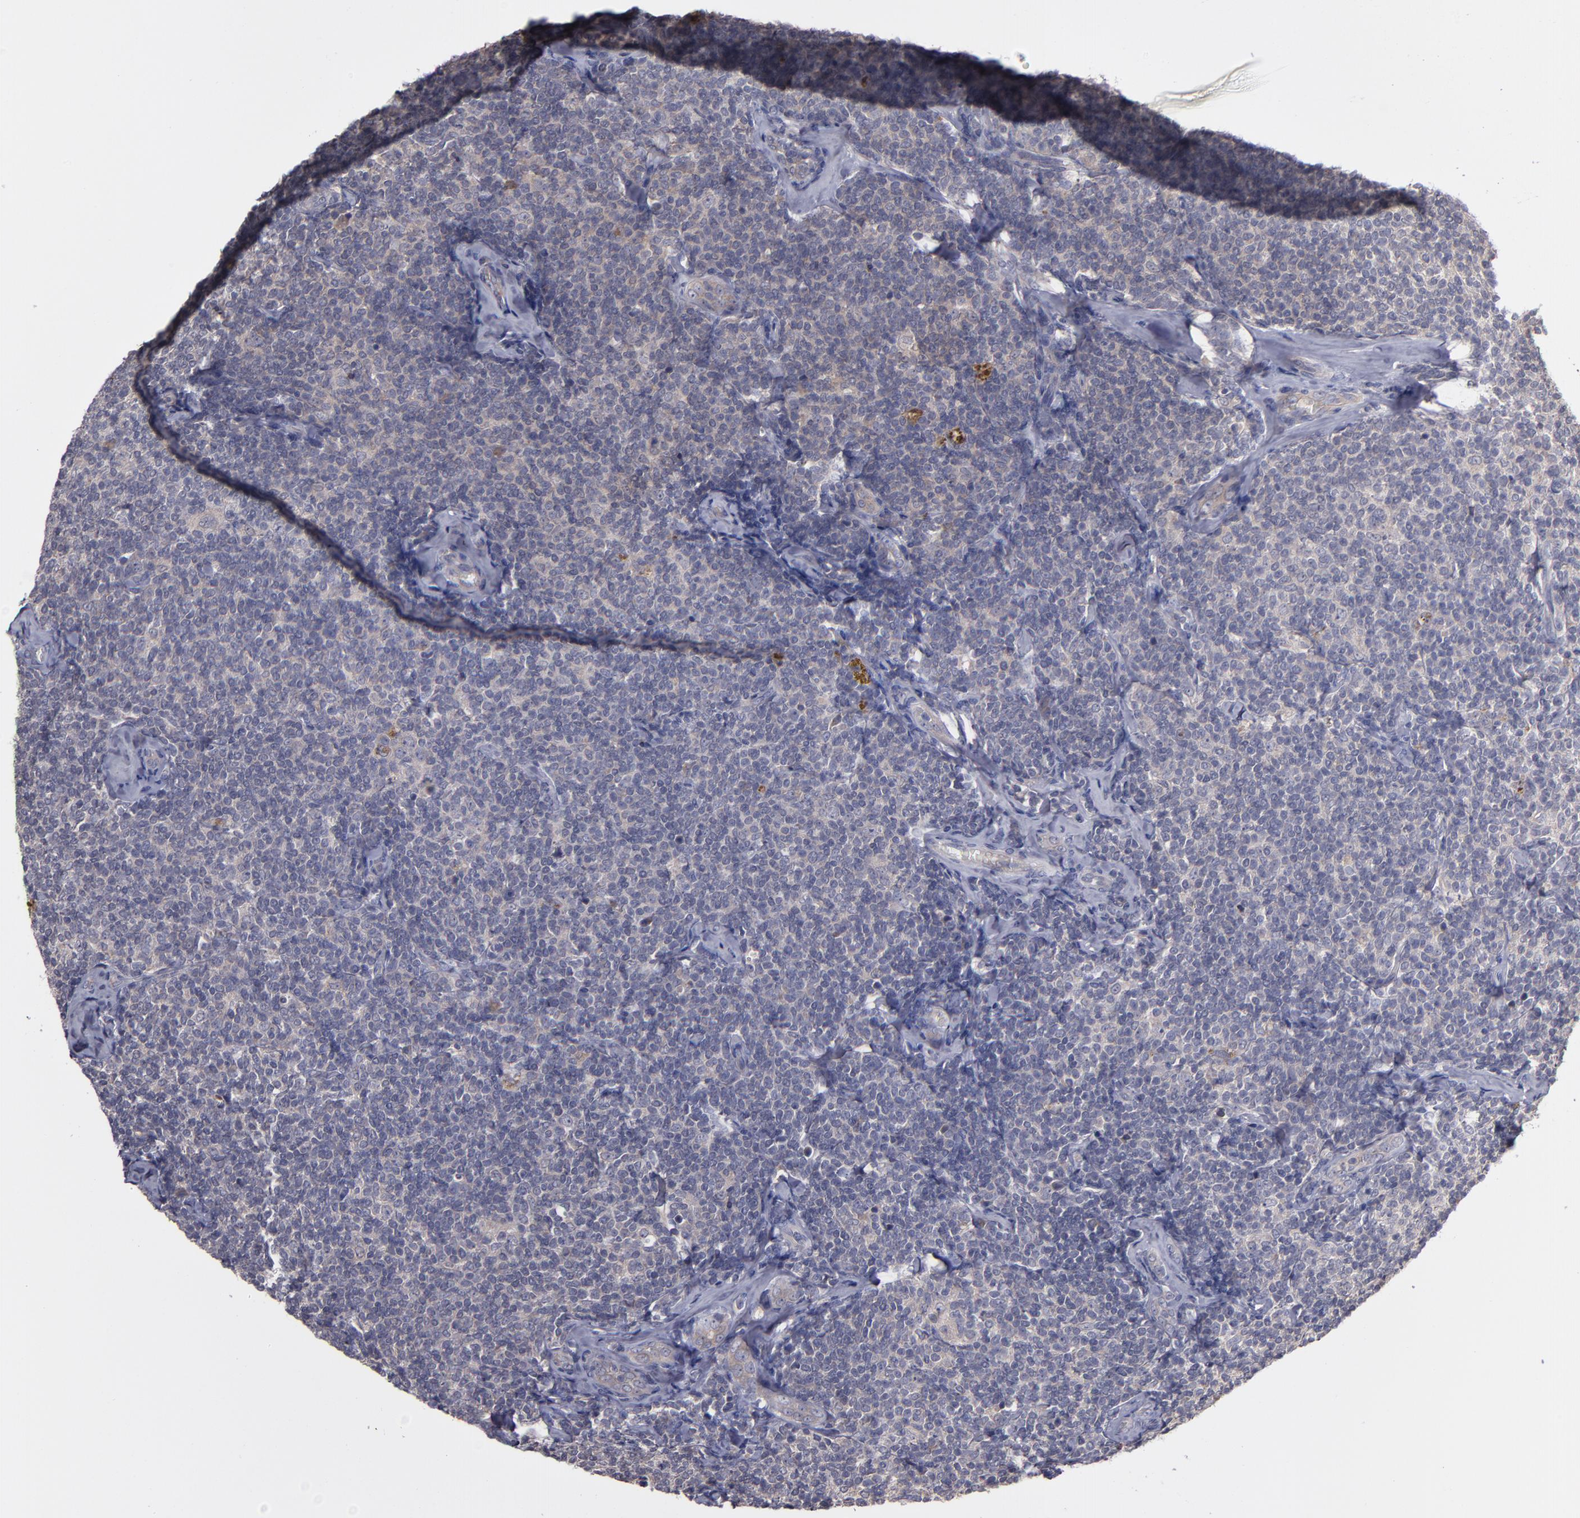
{"staining": {"intensity": "weak", "quantity": "<25%", "location": "cytoplasmic/membranous"}, "tissue": "lymphoma", "cell_type": "Tumor cells", "image_type": "cancer", "snomed": [{"axis": "morphology", "description": "Malignant lymphoma, non-Hodgkin's type, Low grade"}, {"axis": "topography", "description": "Lymph node"}], "caption": "A histopathology image of human malignant lymphoma, non-Hodgkin's type (low-grade) is negative for staining in tumor cells.", "gene": "MMP11", "patient": {"sex": "female", "age": 56}}